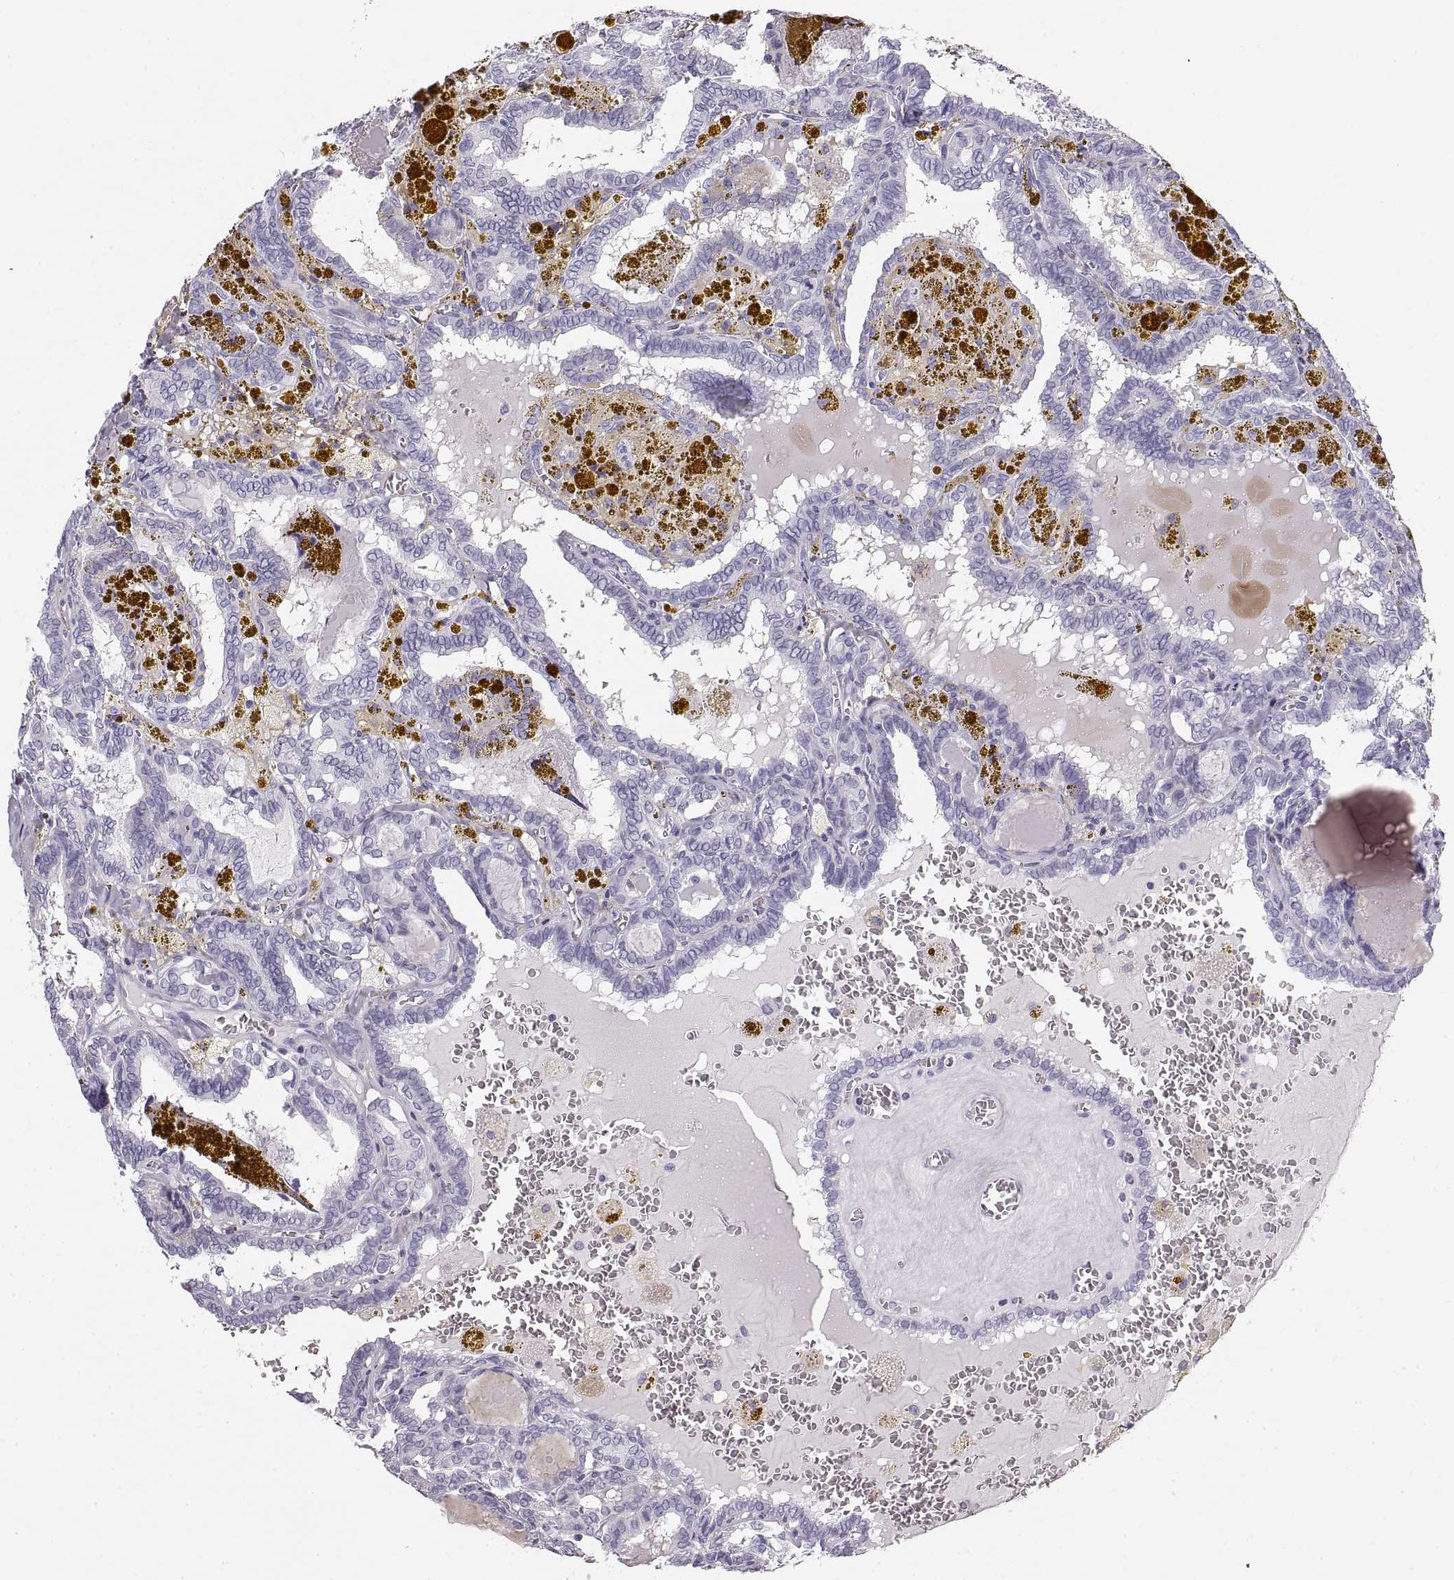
{"staining": {"intensity": "negative", "quantity": "none", "location": "none"}, "tissue": "thyroid cancer", "cell_type": "Tumor cells", "image_type": "cancer", "snomed": [{"axis": "morphology", "description": "Papillary adenocarcinoma, NOS"}, {"axis": "topography", "description": "Thyroid gland"}], "caption": "This photomicrograph is of thyroid papillary adenocarcinoma stained with immunohistochemistry (IHC) to label a protein in brown with the nuclei are counter-stained blue. There is no positivity in tumor cells.", "gene": "CRYAA", "patient": {"sex": "female", "age": 39}}